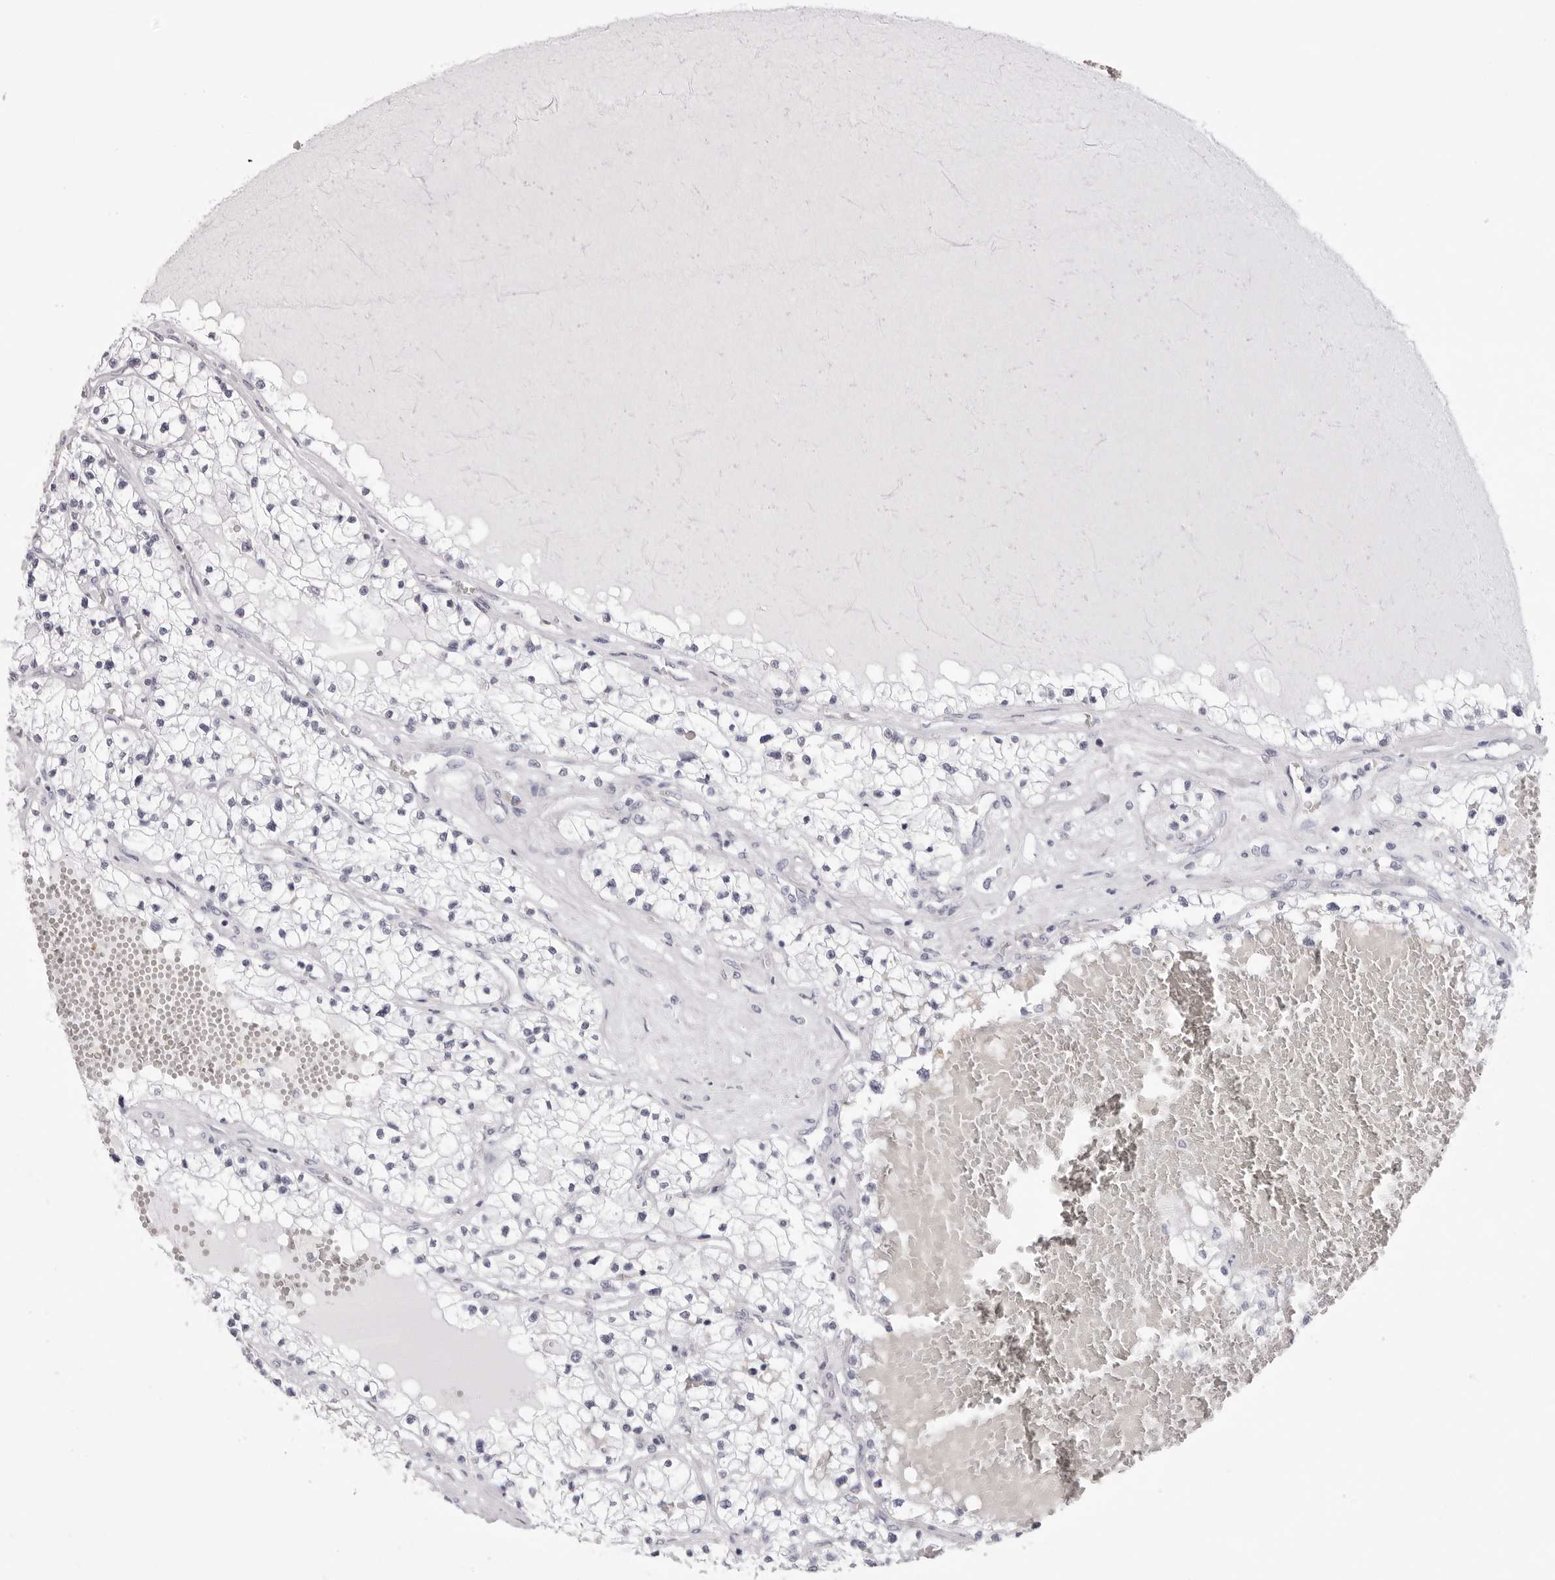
{"staining": {"intensity": "negative", "quantity": "none", "location": "none"}, "tissue": "renal cancer", "cell_type": "Tumor cells", "image_type": "cancer", "snomed": [{"axis": "morphology", "description": "Normal tissue, NOS"}, {"axis": "morphology", "description": "Adenocarcinoma, NOS"}, {"axis": "topography", "description": "Kidney"}], "caption": "Immunohistochemistry of human renal adenocarcinoma displays no positivity in tumor cells.", "gene": "SPTA1", "patient": {"sex": "male", "age": 68}}